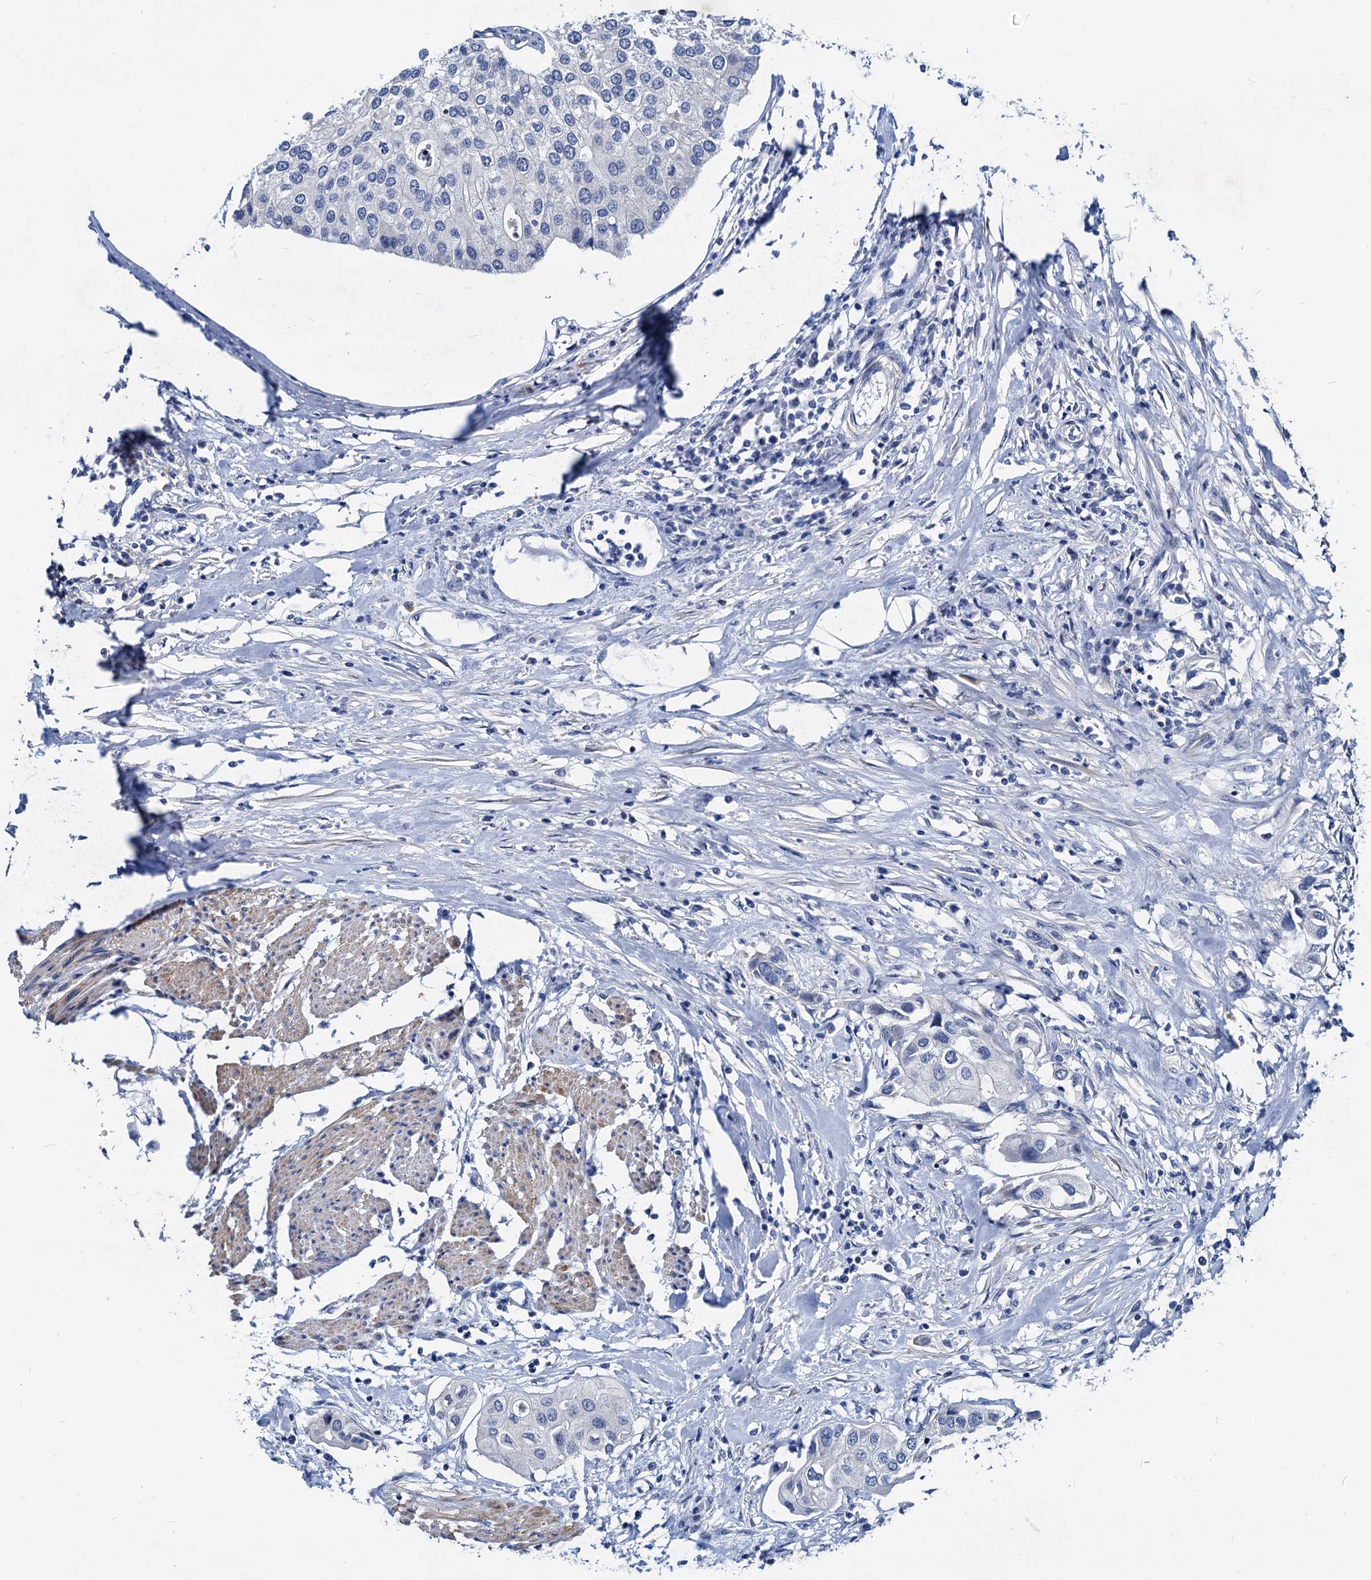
{"staining": {"intensity": "negative", "quantity": "none", "location": "none"}, "tissue": "urothelial cancer", "cell_type": "Tumor cells", "image_type": "cancer", "snomed": [{"axis": "morphology", "description": "Urothelial carcinoma, High grade"}, {"axis": "topography", "description": "Urinary bladder"}], "caption": "Immunohistochemical staining of high-grade urothelial carcinoma reveals no significant staining in tumor cells.", "gene": "HSF2", "patient": {"sex": "male", "age": 64}}